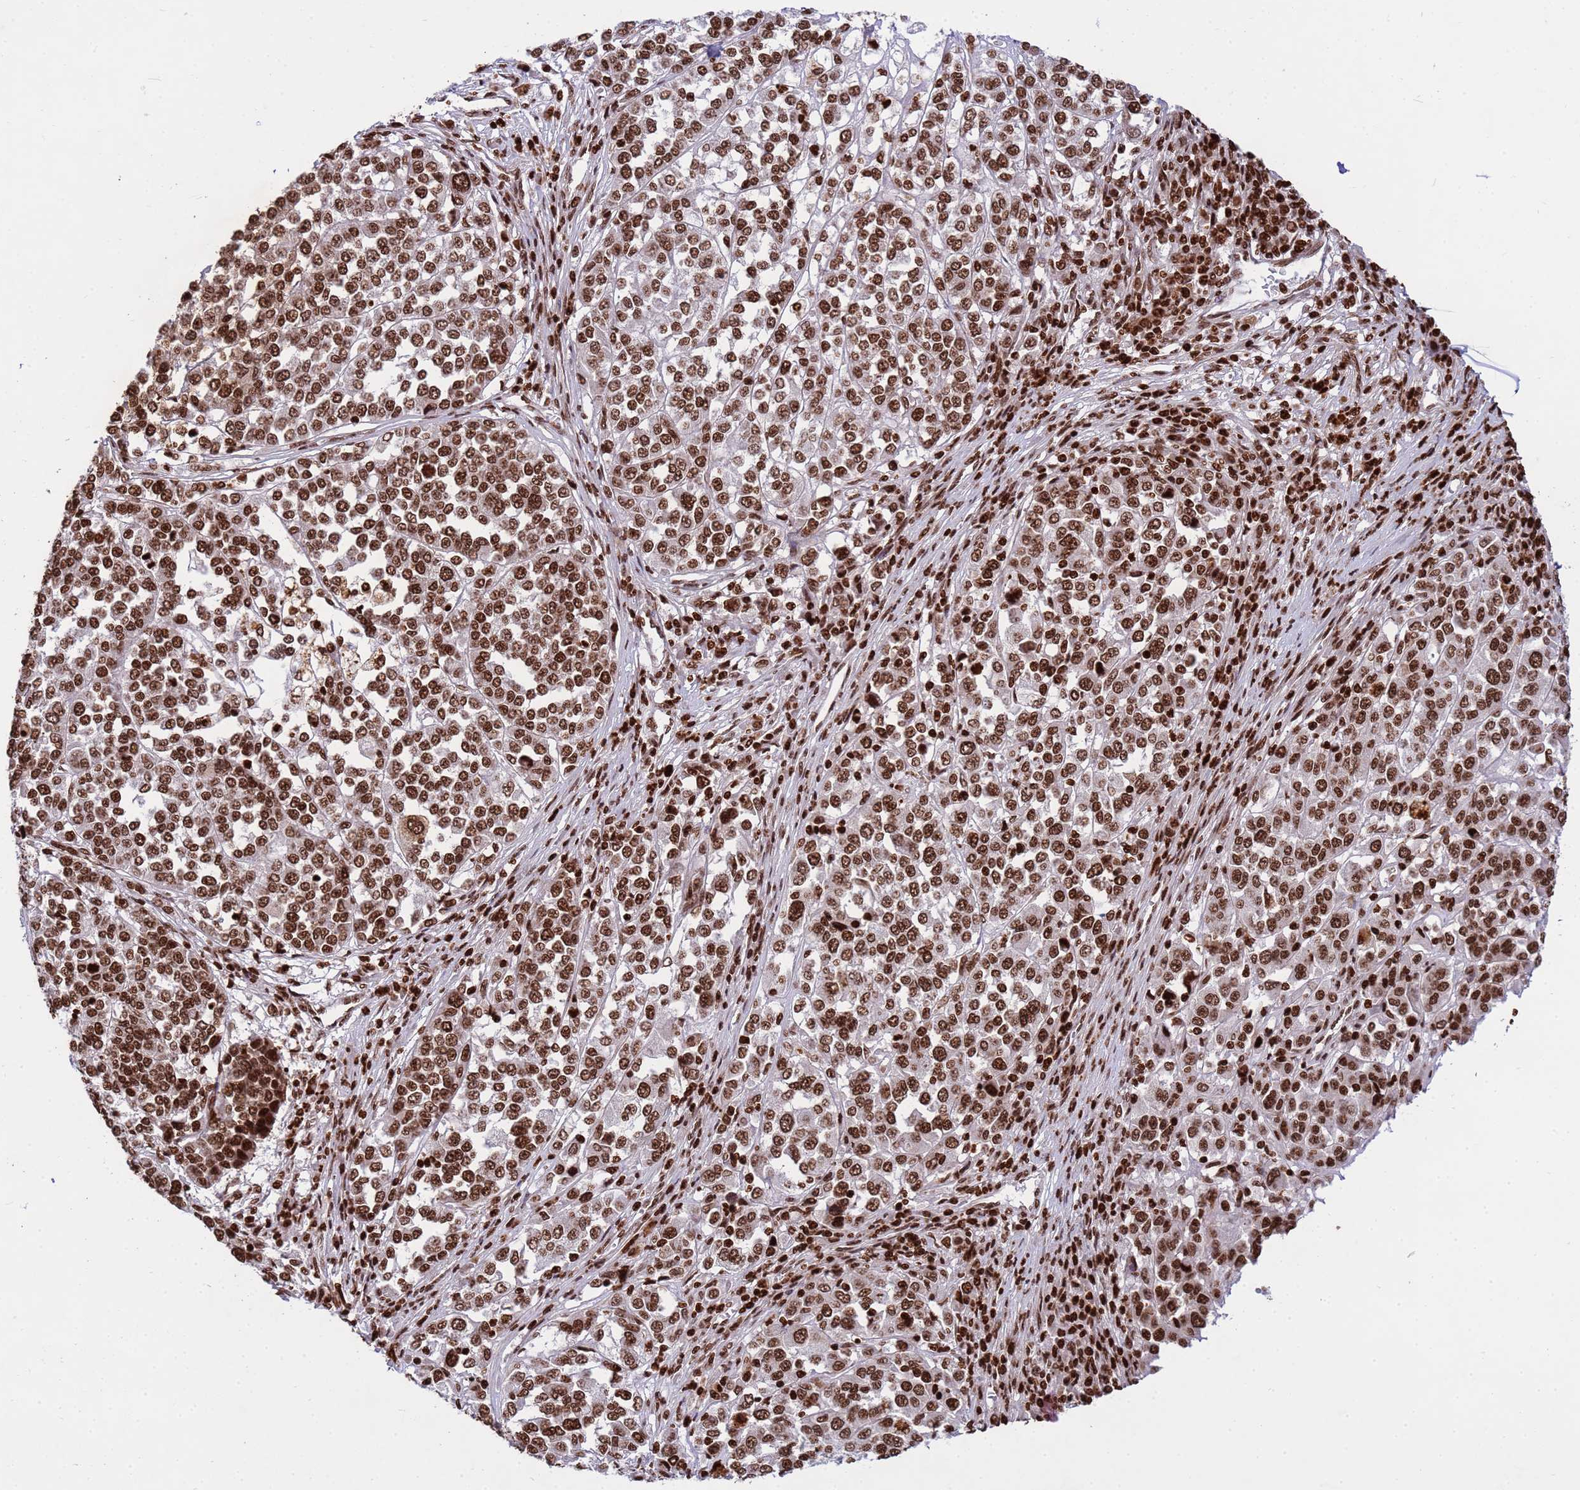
{"staining": {"intensity": "strong", "quantity": ">75%", "location": "nuclear"}, "tissue": "melanoma", "cell_type": "Tumor cells", "image_type": "cancer", "snomed": [{"axis": "morphology", "description": "Malignant melanoma, Metastatic site"}, {"axis": "topography", "description": "Lymph node"}], "caption": "Protein expression analysis of human melanoma reveals strong nuclear expression in about >75% of tumor cells.", "gene": "H3-3B", "patient": {"sex": "male", "age": 44}}